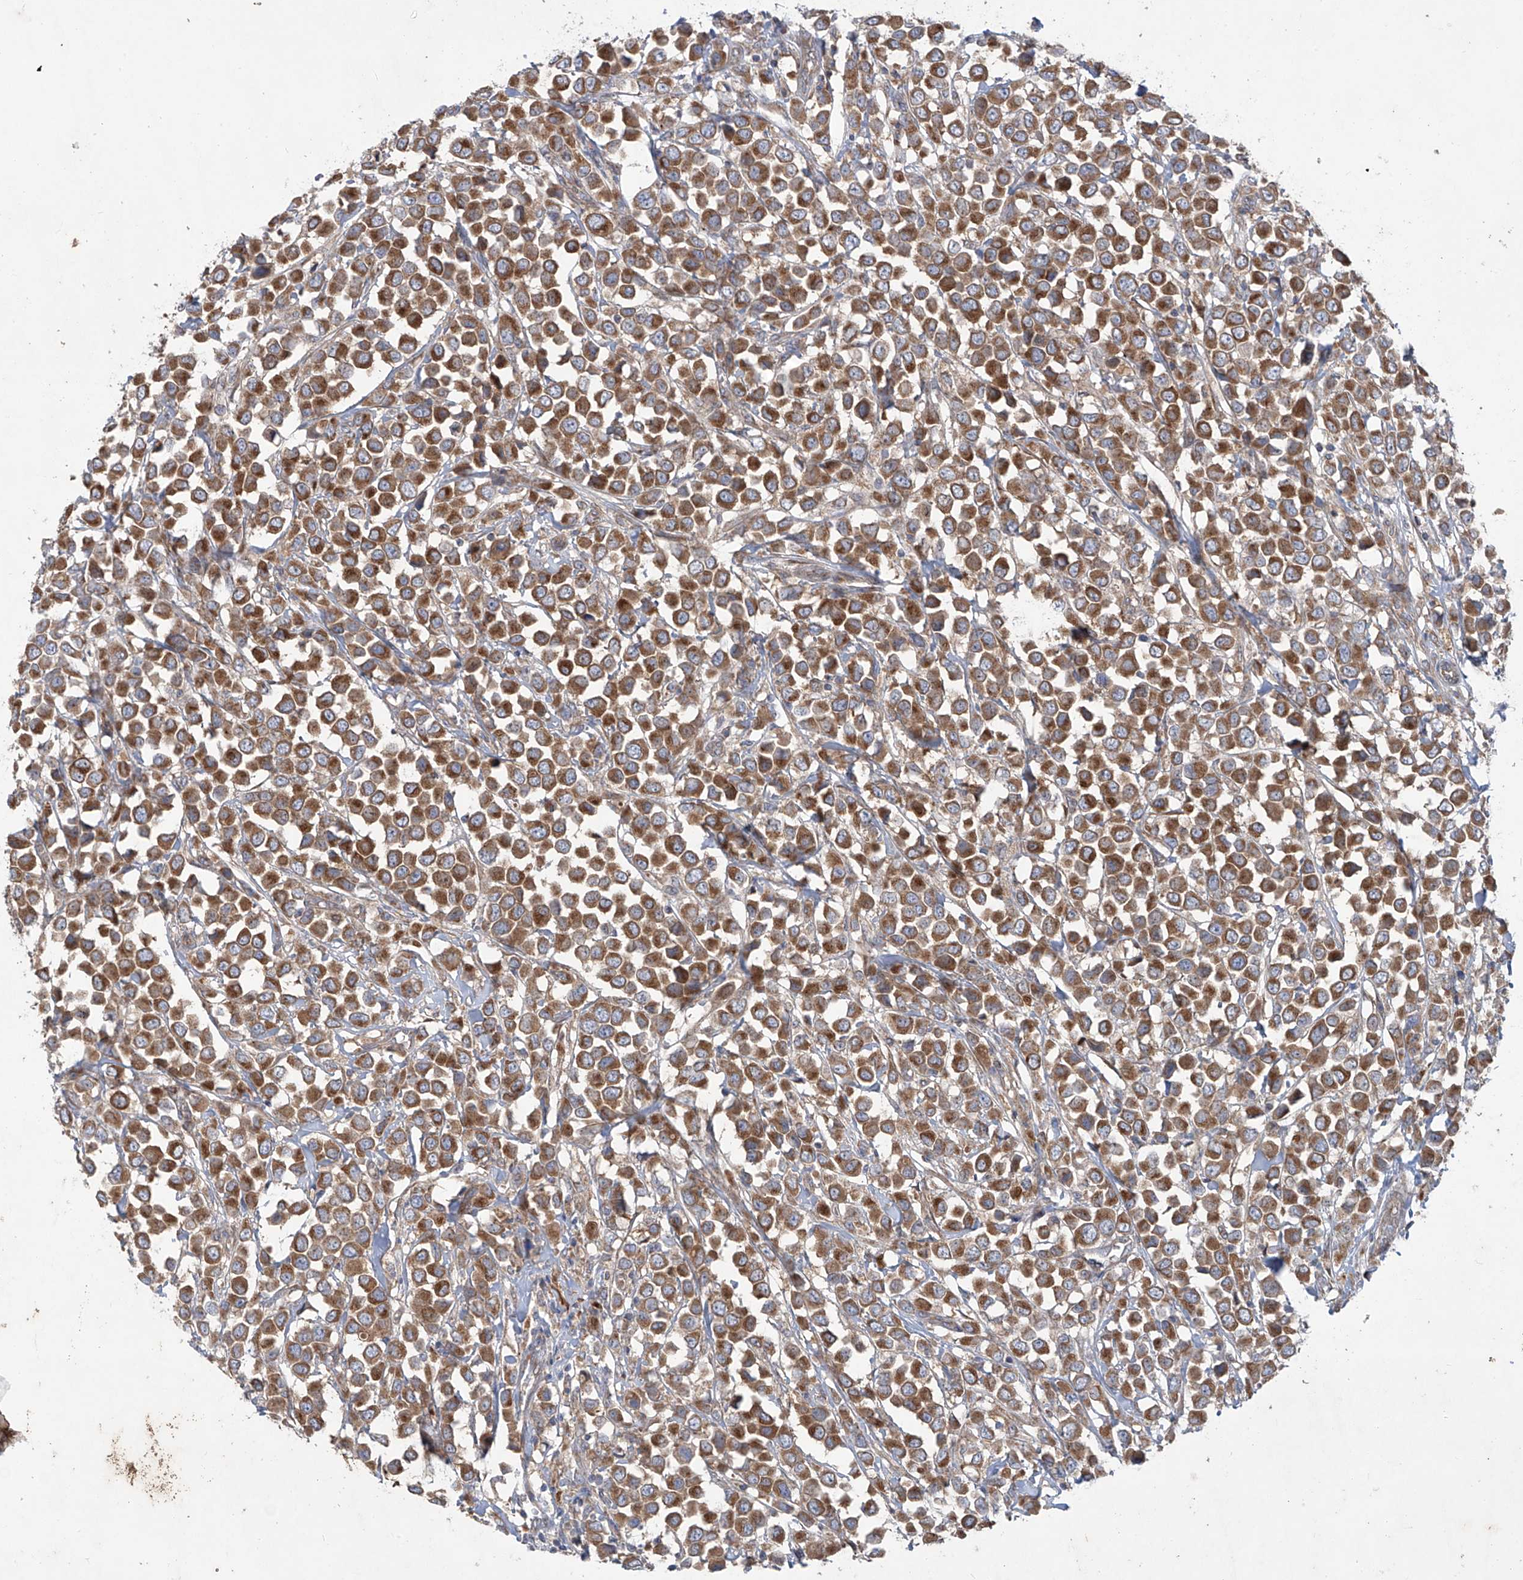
{"staining": {"intensity": "moderate", "quantity": ">75%", "location": "cytoplasmic/membranous"}, "tissue": "breast cancer", "cell_type": "Tumor cells", "image_type": "cancer", "snomed": [{"axis": "morphology", "description": "Duct carcinoma"}, {"axis": "topography", "description": "Breast"}], "caption": "Tumor cells display medium levels of moderate cytoplasmic/membranous positivity in about >75% of cells in human infiltrating ductal carcinoma (breast).", "gene": "KLC4", "patient": {"sex": "female", "age": 61}}